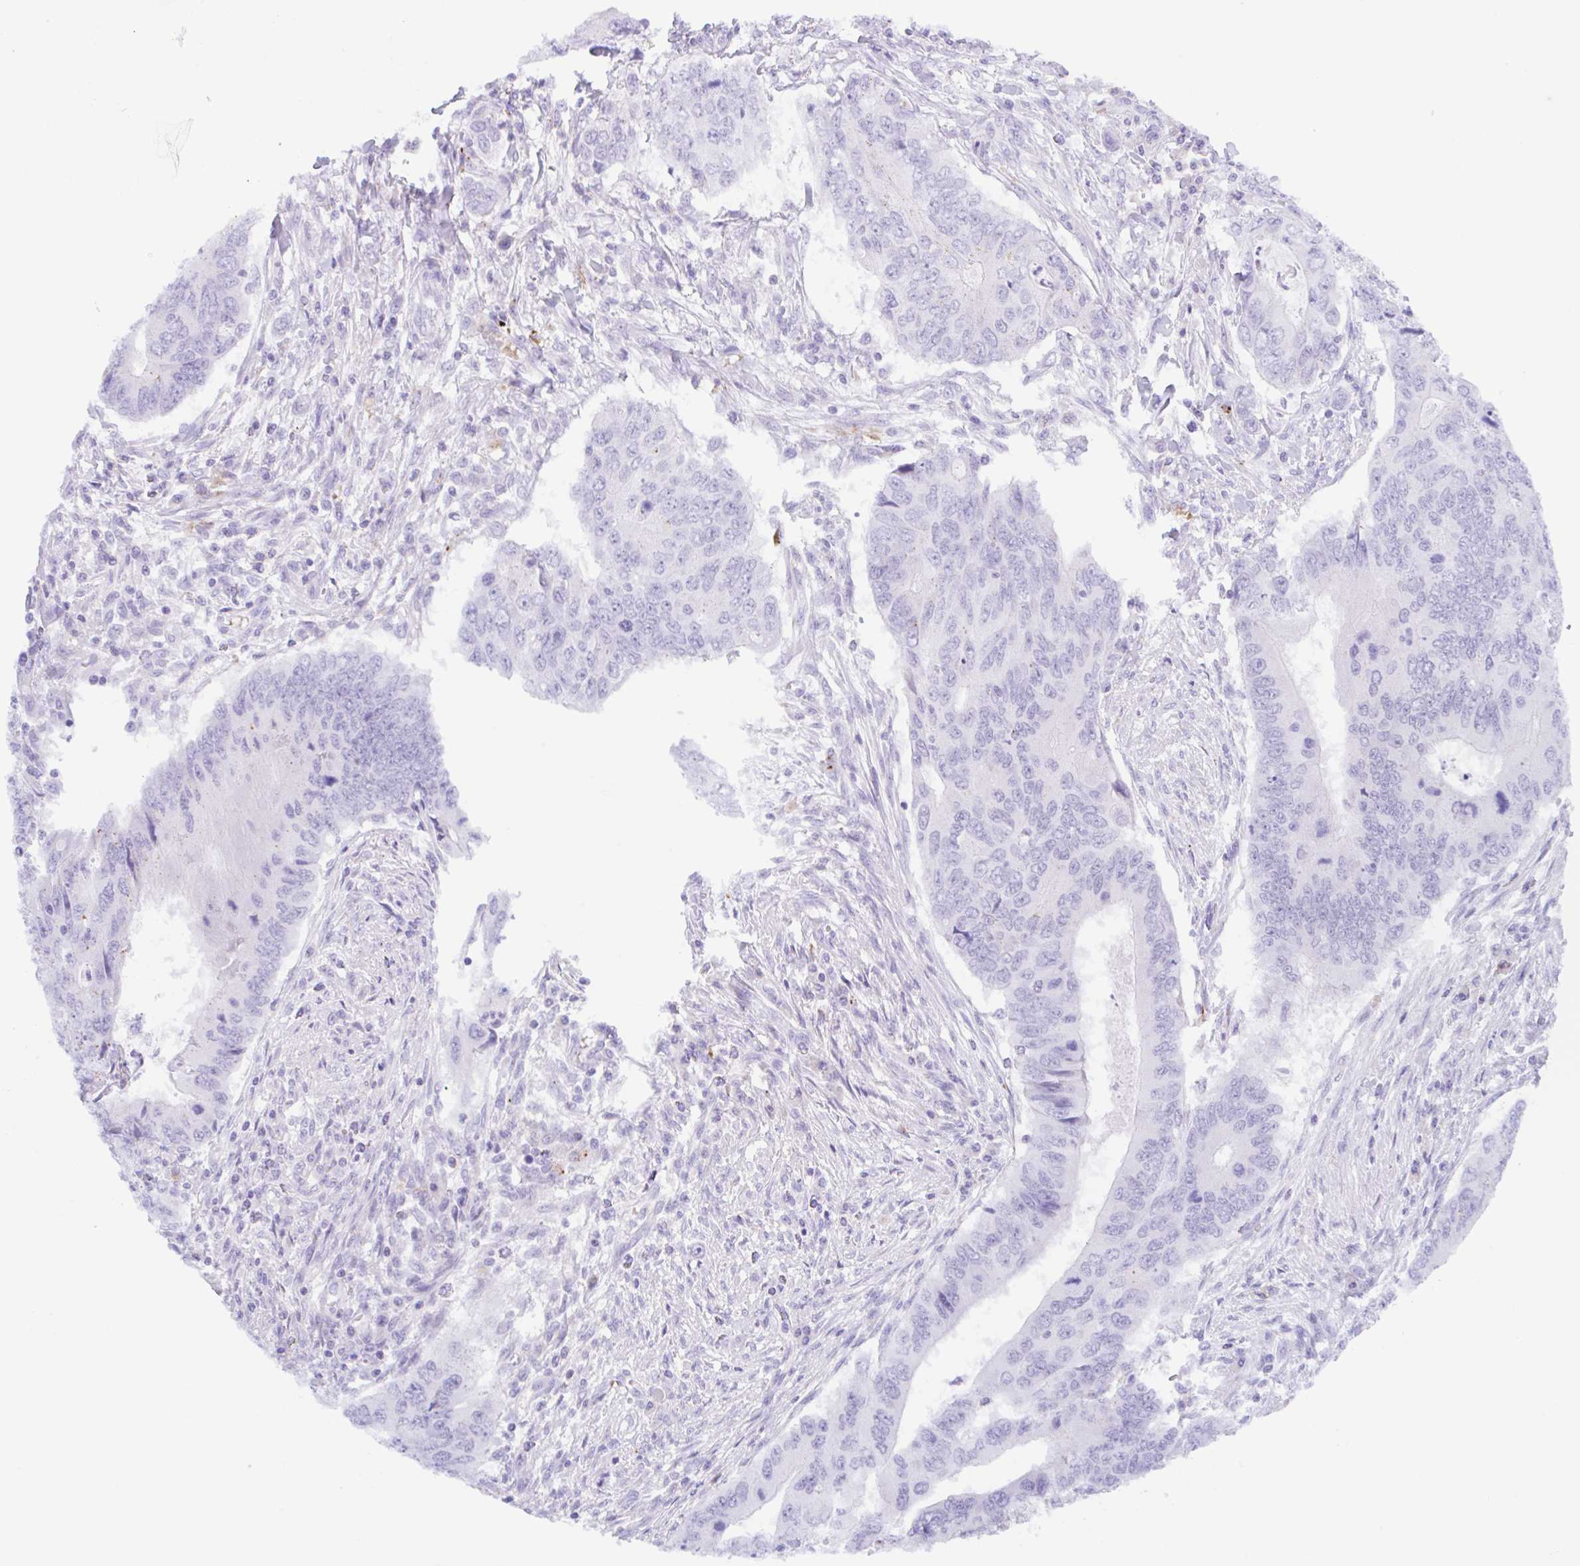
{"staining": {"intensity": "negative", "quantity": "none", "location": "none"}, "tissue": "colorectal cancer", "cell_type": "Tumor cells", "image_type": "cancer", "snomed": [{"axis": "morphology", "description": "Adenocarcinoma, NOS"}, {"axis": "topography", "description": "Colon"}], "caption": "Adenocarcinoma (colorectal) stained for a protein using immunohistochemistry shows no expression tumor cells.", "gene": "ANKRD9", "patient": {"sex": "male", "age": 53}}